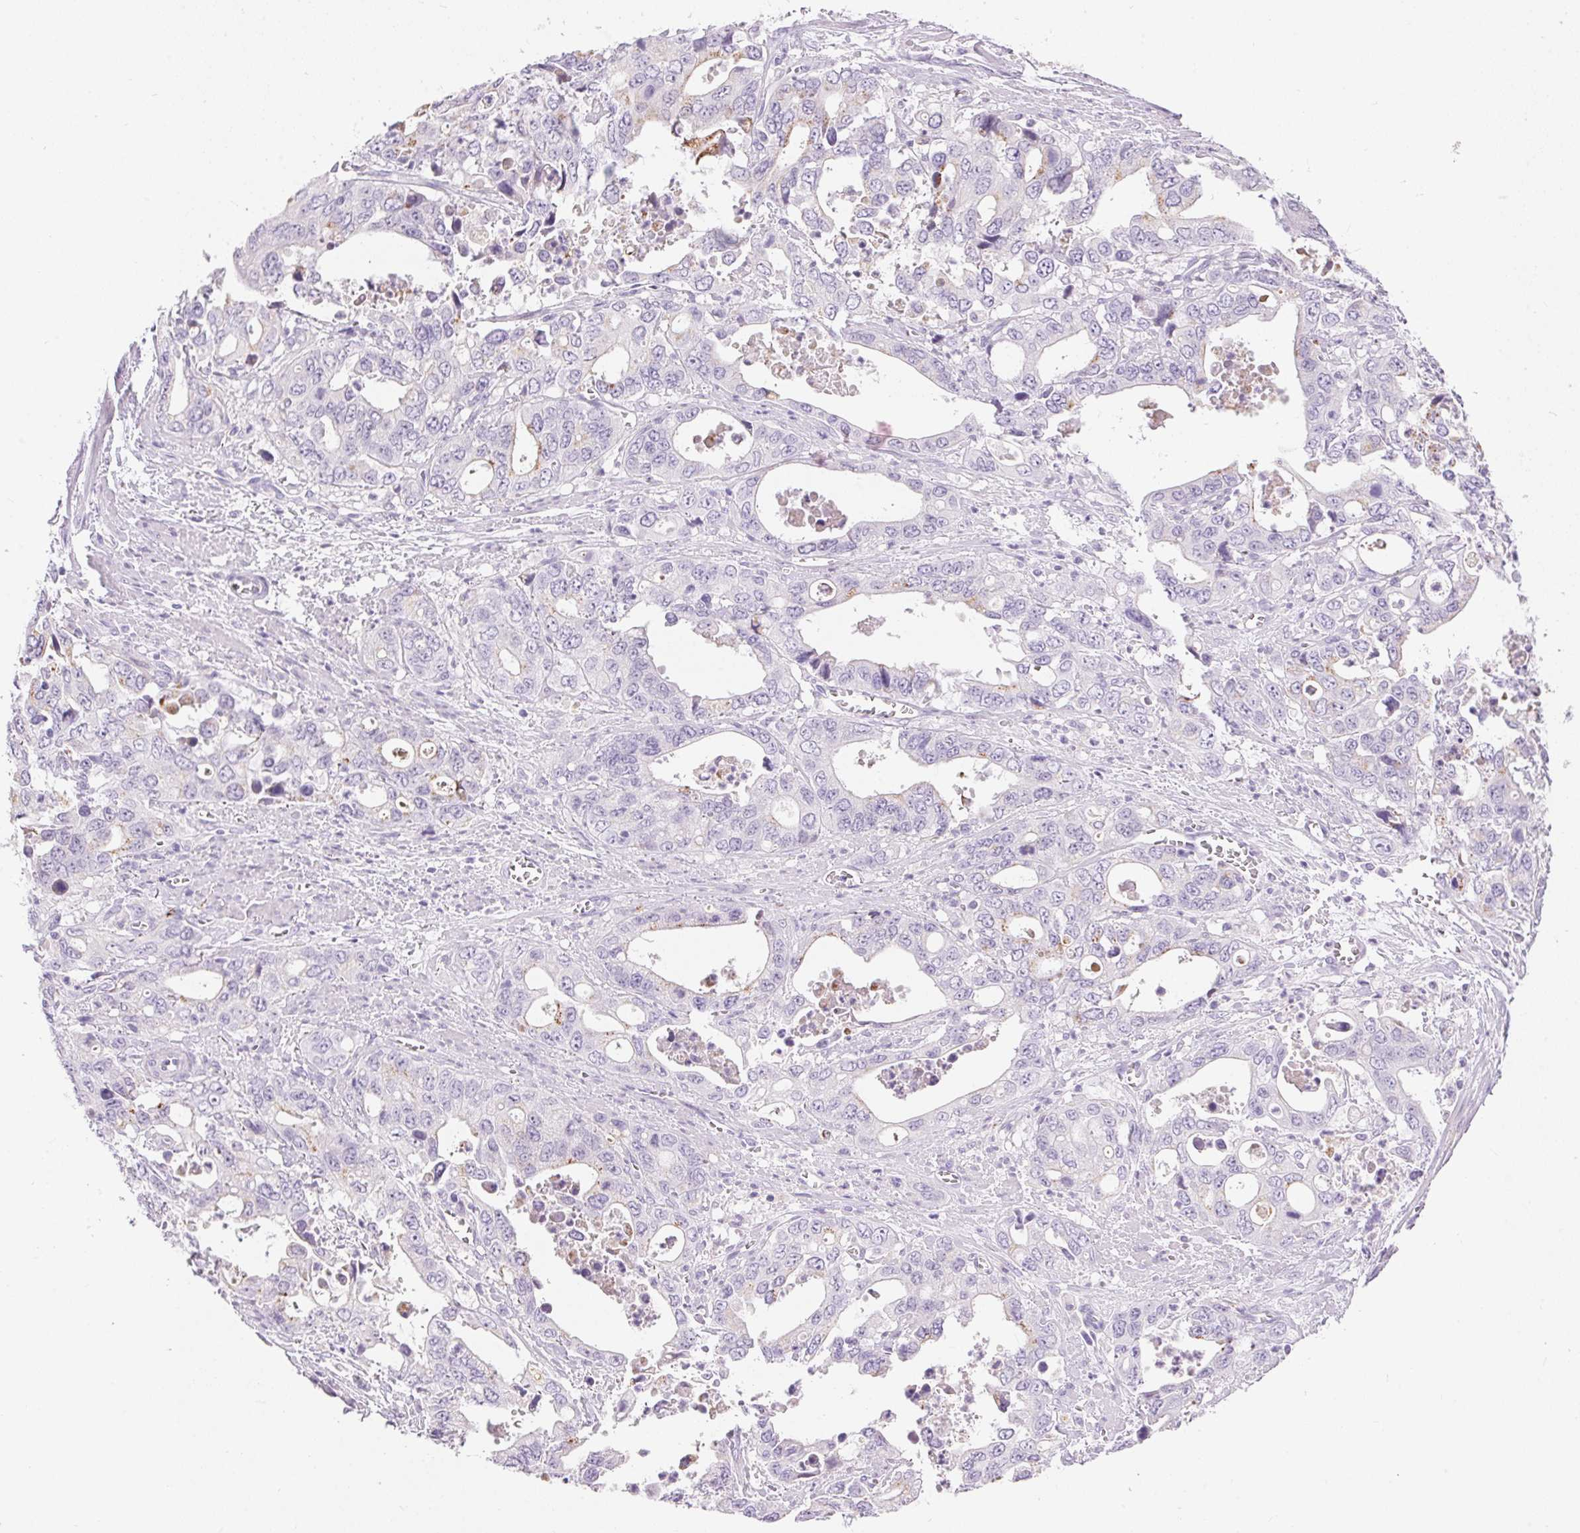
{"staining": {"intensity": "negative", "quantity": "none", "location": "none"}, "tissue": "stomach cancer", "cell_type": "Tumor cells", "image_type": "cancer", "snomed": [{"axis": "morphology", "description": "Adenocarcinoma, NOS"}, {"axis": "topography", "description": "Stomach, upper"}], "caption": "High magnification brightfield microscopy of stomach cancer (adenocarcinoma) stained with DAB (3,3'-diaminobenzidine) (brown) and counterstained with hematoxylin (blue): tumor cells show no significant staining.", "gene": "PNLIPRP3", "patient": {"sex": "male", "age": 74}}